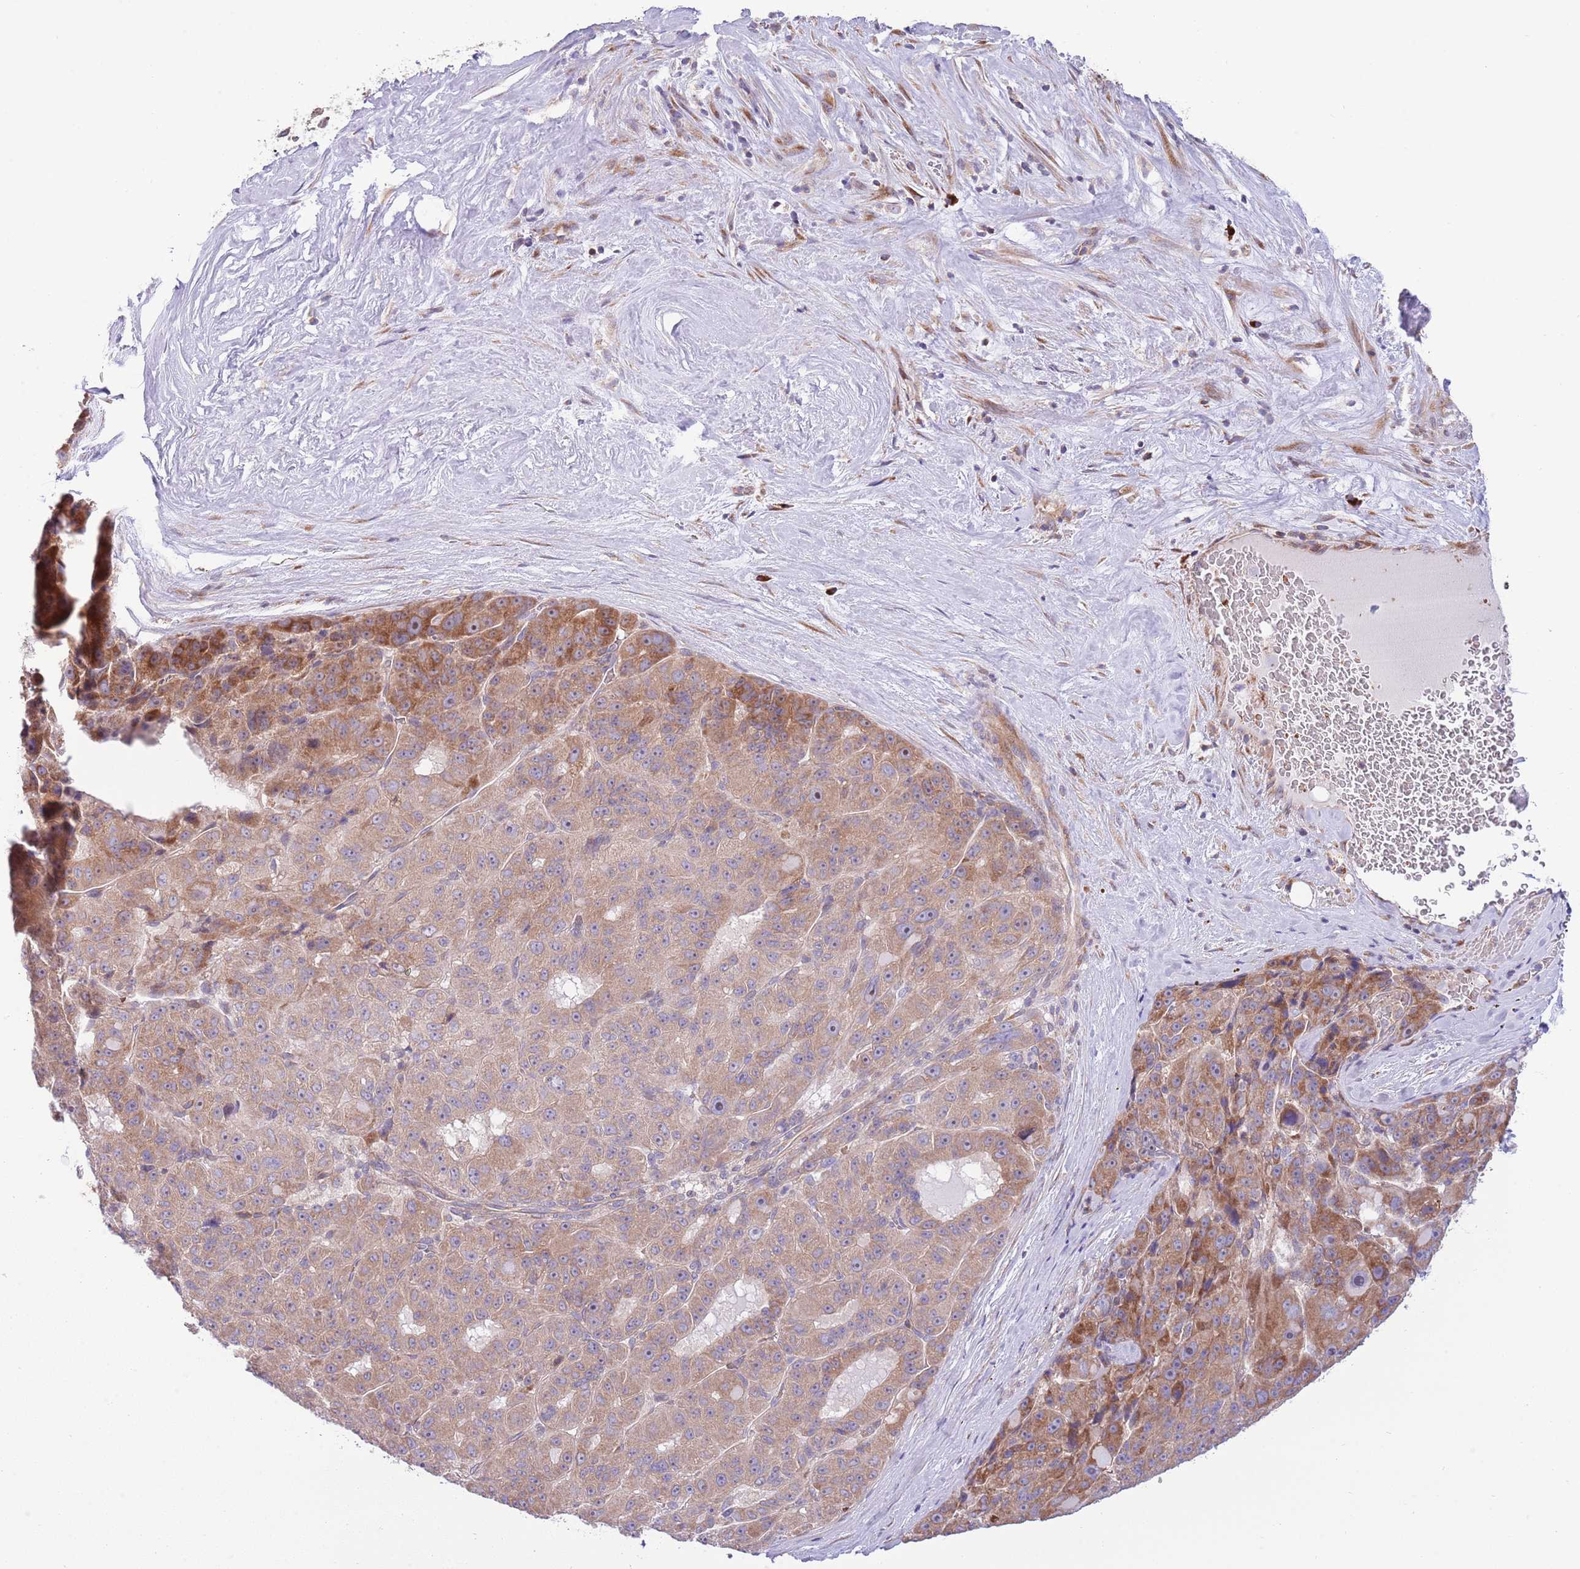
{"staining": {"intensity": "moderate", "quantity": ">75%", "location": "cytoplasmic/membranous"}, "tissue": "liver cancer", "cell_type": "Tumor cells", "image_type": "cancer", "snomed": [{"axis": "morphology", "description": "Carcinoma, Hepatocellular, NOS"}, {"axis": "topography", "description": "Liver"}], "caption": "Human liver hepatocellular carcinoma stained with a protein marker shows moderate staining in tumor cells.", "gene": "DAND5", "patient": {"sex": "male", "age": 76}}